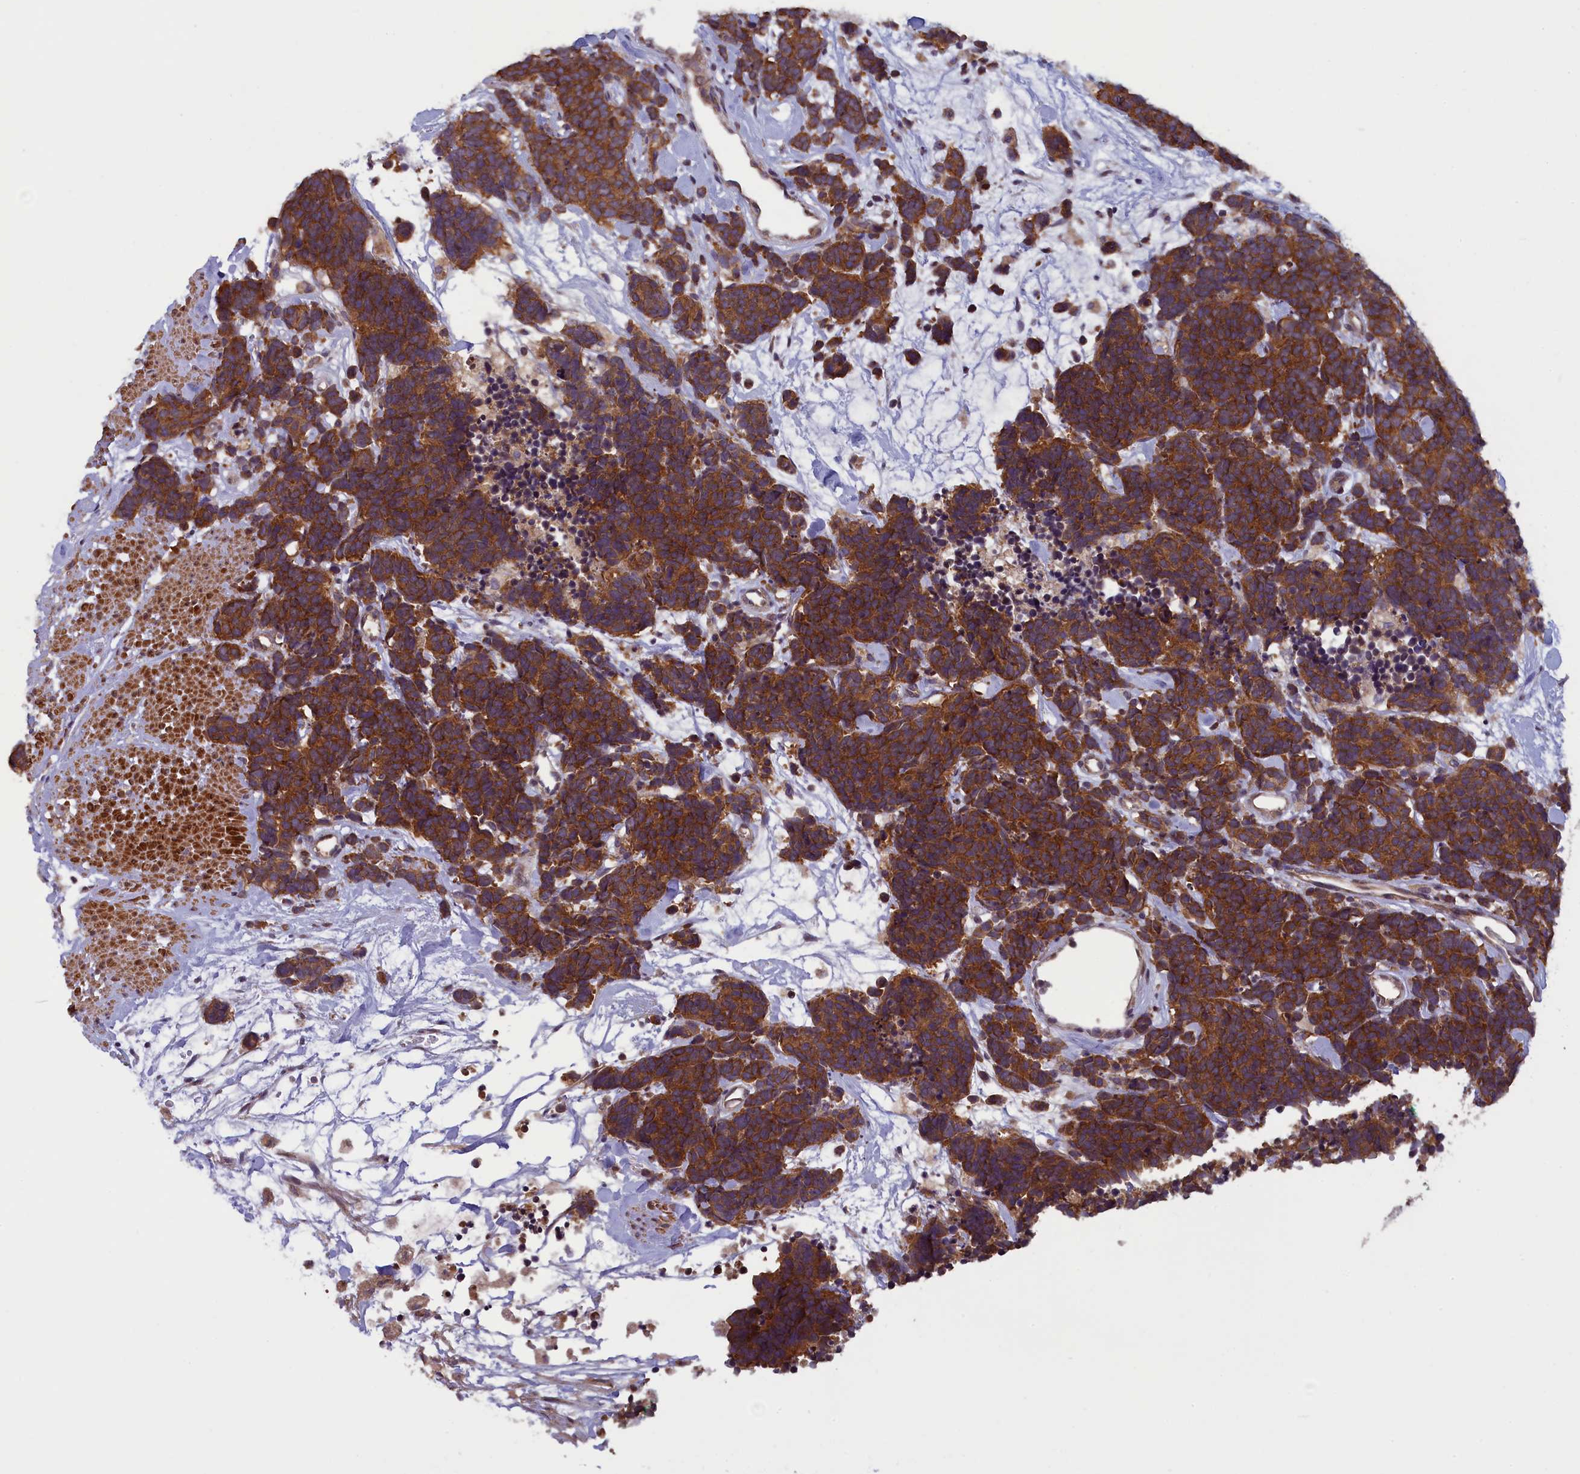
{"staining": {"intensity": "strong", "quantity": ">75%", "location": "cytoplasmic/membranous"}, "tissue": "carcinoid", "cell_type": "Tumor cells", "image_type": "cancer", "snomed": [{"axis": "morphology", "description": "Carcinoma, NOS"}, {"axis": "morphology", "description": "Carcinoid, malignant, NOS"}, {"axis": "topography", "description": "Urinary bladder"}], "caption": "Carcinoma stained with a protein marker reveals strong staining in tumor cells.", "gene": "NUDT6", "patient": {"sex": "male", "age": 57}}